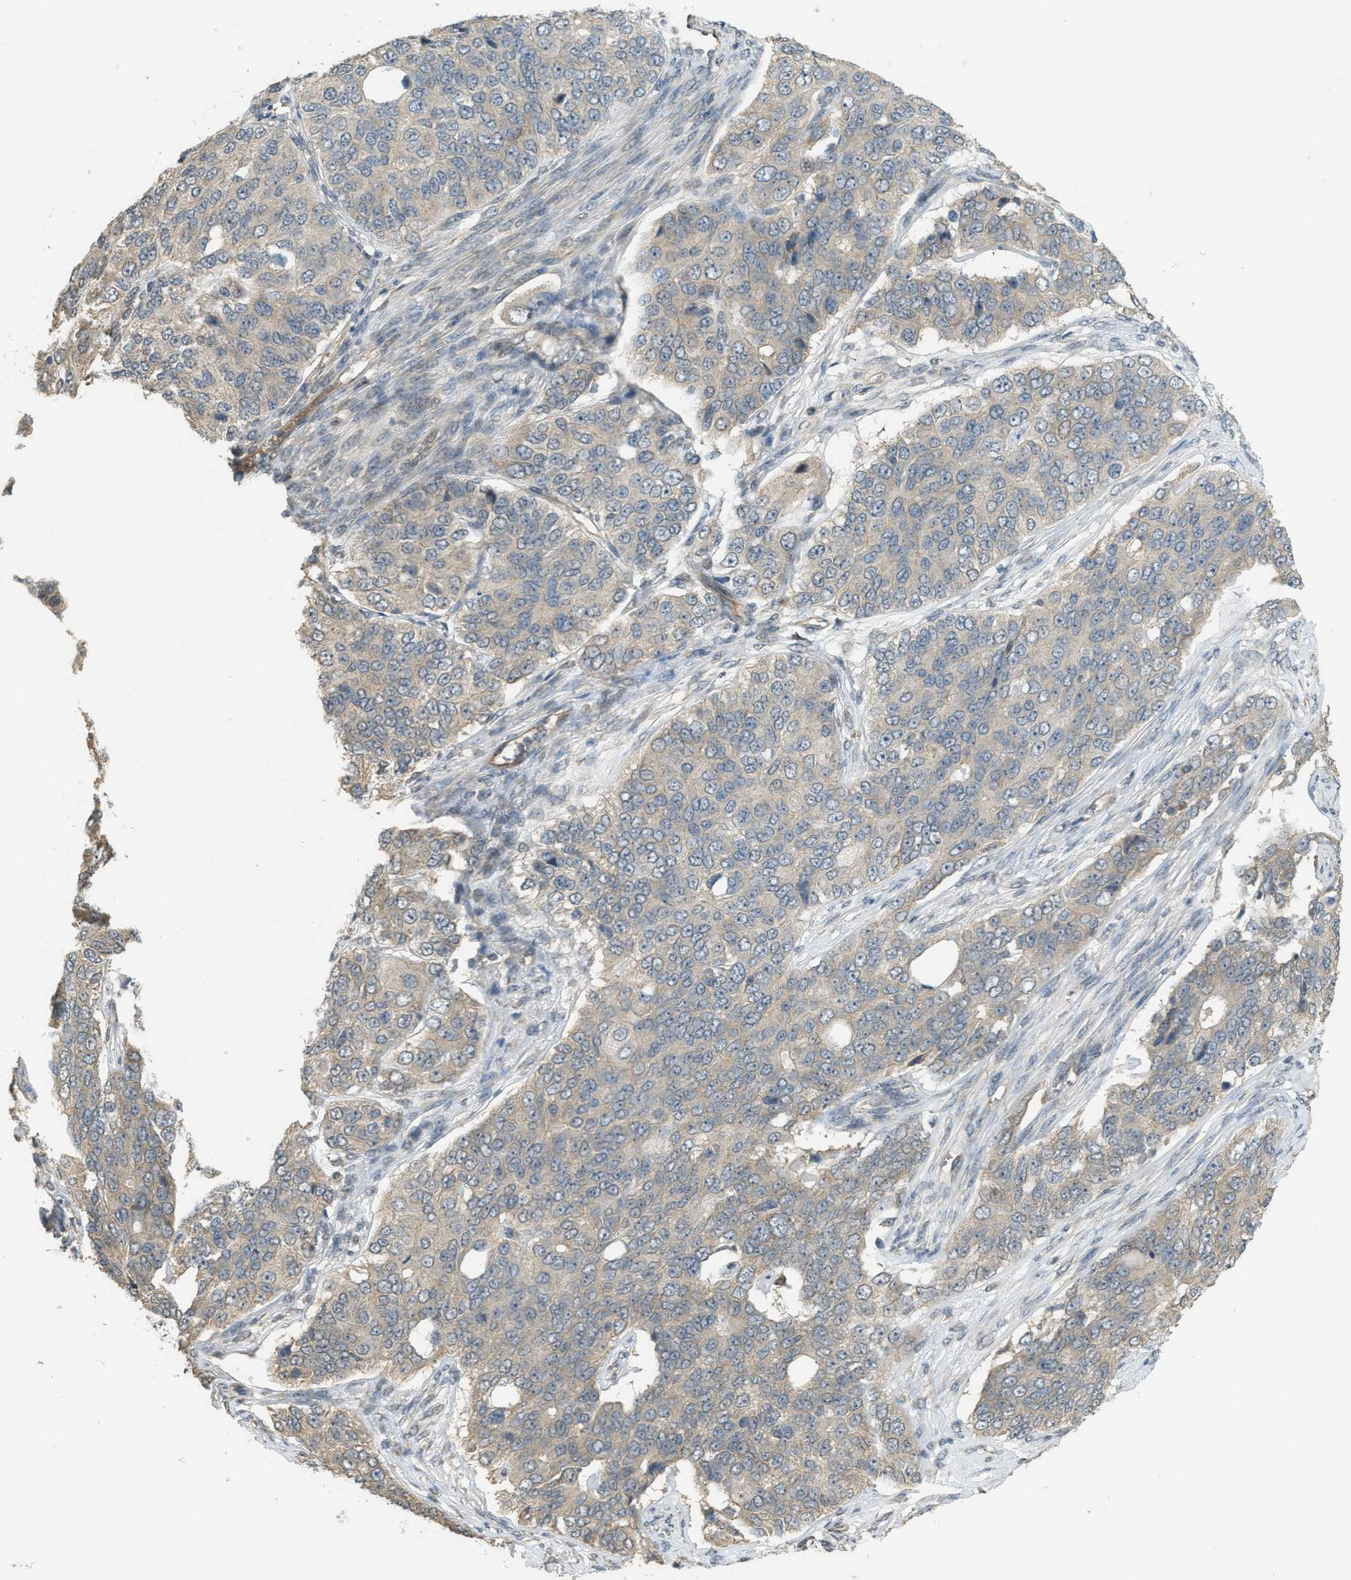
{"staining": {"intensity": "weak", "quantity": "25%-75%", "location": "cytoplasmic/membranous"}, "tissue": "ovarian cancer", "cell_type": "Tumor cells", "image_type": "cancer", "snomed": [{"axis": "morphology", "description": "Carcinoma, endometroid"}, {"axis": "topography", "description": "Ovary"}], "caption": "Ovarian cancer stained for a protein shows weak cytoplasmic/membranous positivity in tumor cells.", "gene": "IGF2BP2", "patient": {"sex": "female", "age": 51}}